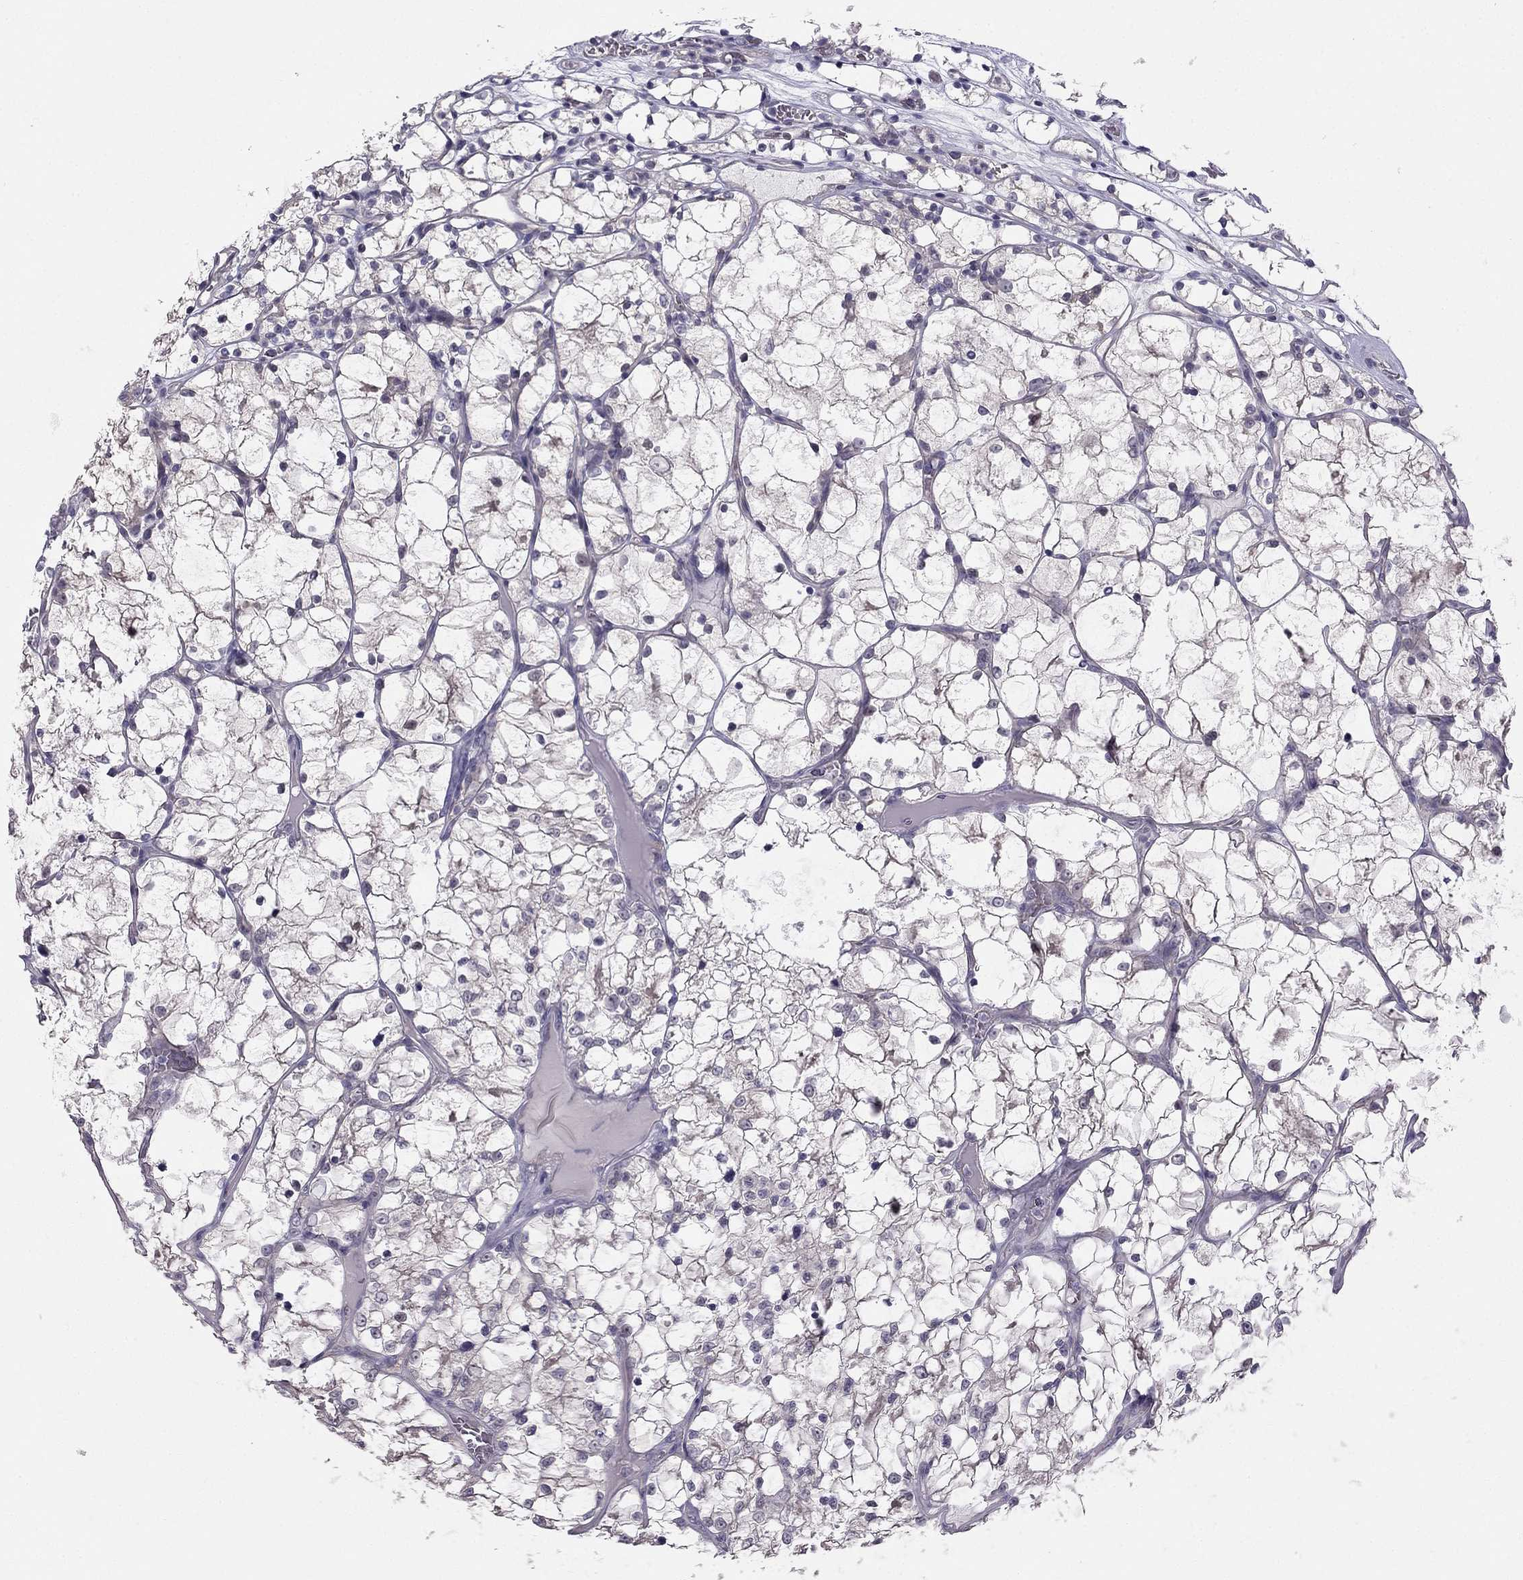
{"staining": {"intensity": "negative", "quantity": "none", "location": "none"}, "tissue": "renal cancer", "cell_type": "Tumor cells", "image_type": "cancer", "snomed": [{"axis": "morphology", "description": "Adenocarcinoma, NOS"}, {"axis": "topography", "description": "Kidney"}], "caption": "This is a image of immunohistochemistry (IHC) staining of renal cancer (adenocarcinoma), which shows no expression in tumor cells.", "gene": "HSFX1", "patient": {"sex": "female", "age": 69}}